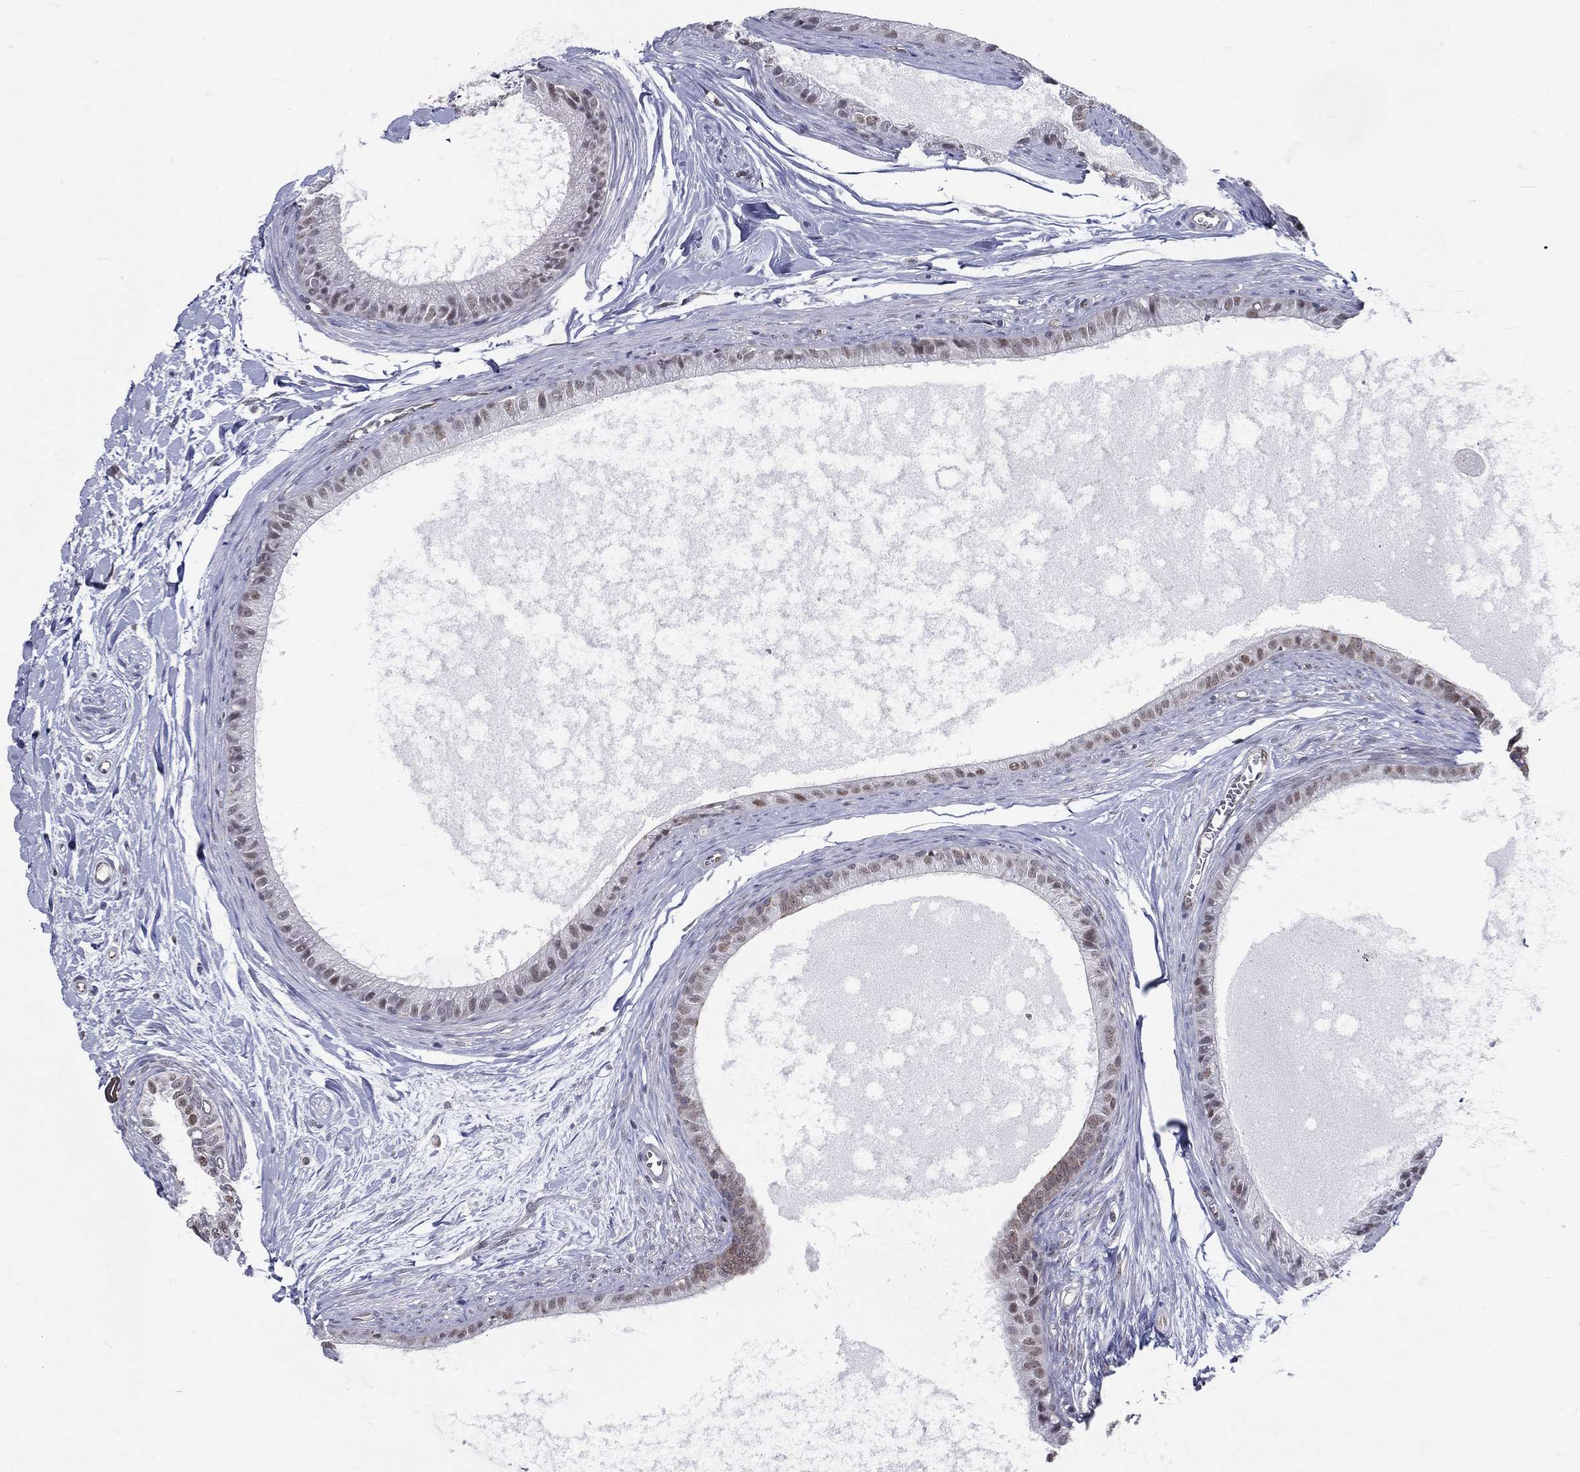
{"staining": {"intensity": "moderate", "quantity": "<25%", "location": "nuclear"}, "tissue": "epididymis", "cell_type": "Glandular cells", "image_type": "normal", "snomed": [{"axis": "morphology", "description": "Normal tissue, NOS"}, {"axis": "topography", "description": "Epididymis"}], "caption": "Moderate nuclear protein positivity is present in approximately <25% of glandular cells in epididymis. The staining was performed using DAB to visualize the protein expression in brown, while the nuclei were stained in blue with hematoxylin (Magnification: 20x).", "gene": "ZBED1", "patient": {"sex": "male", "age": 51}}